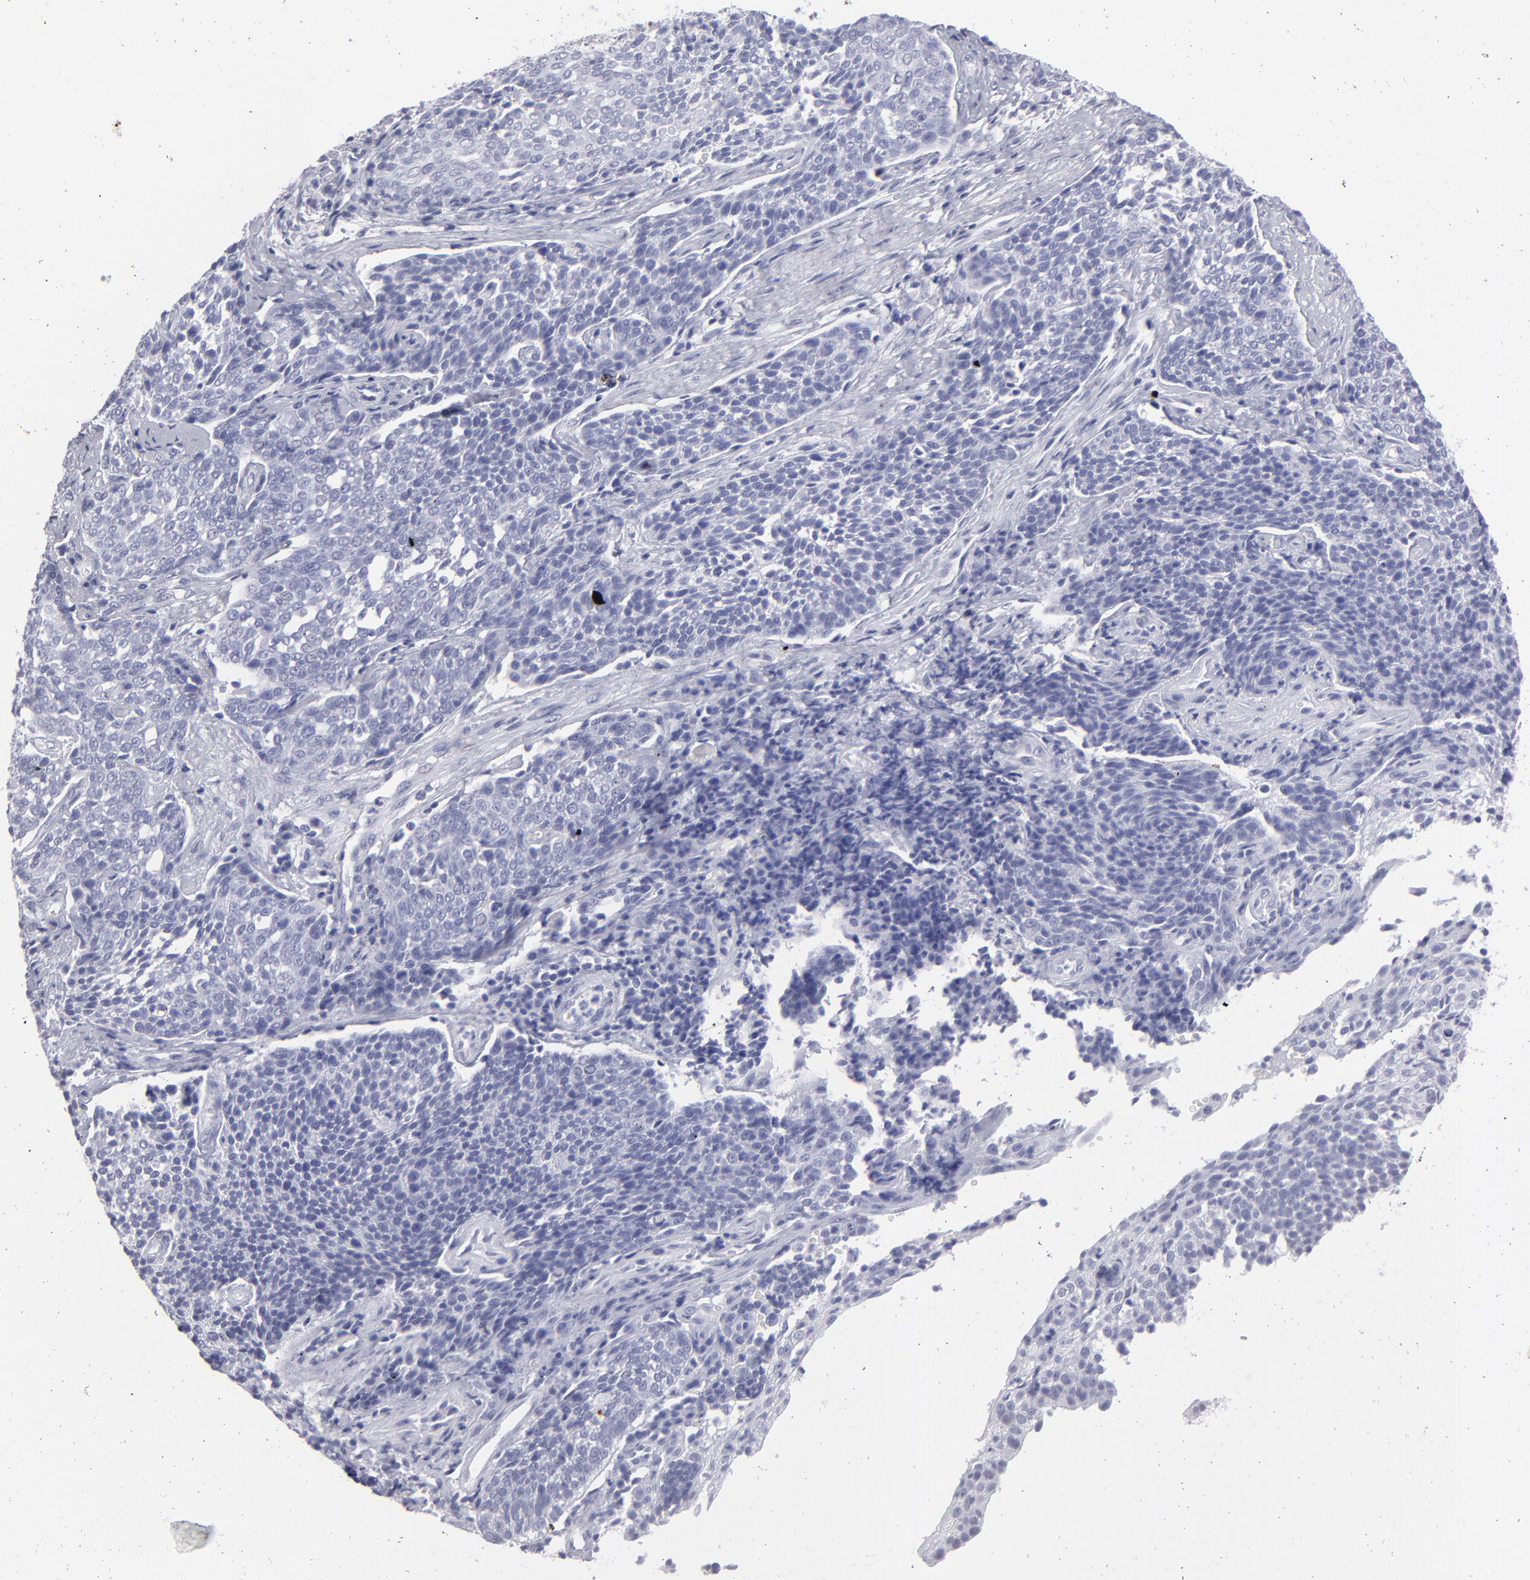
{"staining": {"intensity": "negative", "quantity": "none", "location": "none"}, "tissue": "cervical cancer", "cell_type": "Tumor cells", "image_type": "cancer", "snomed": [{"axis": "morphology", "description": "Squamous cell carcinoma, NOS"}, {"axis": "topography", "description": "Cervix"}], "caption": "This is an IHC micrograph of cervical squamous cell carcinoma. There is no positivity in tumor cells.", "gene": "ALDOB", "patient": {"sex": "female", "age": 34}}